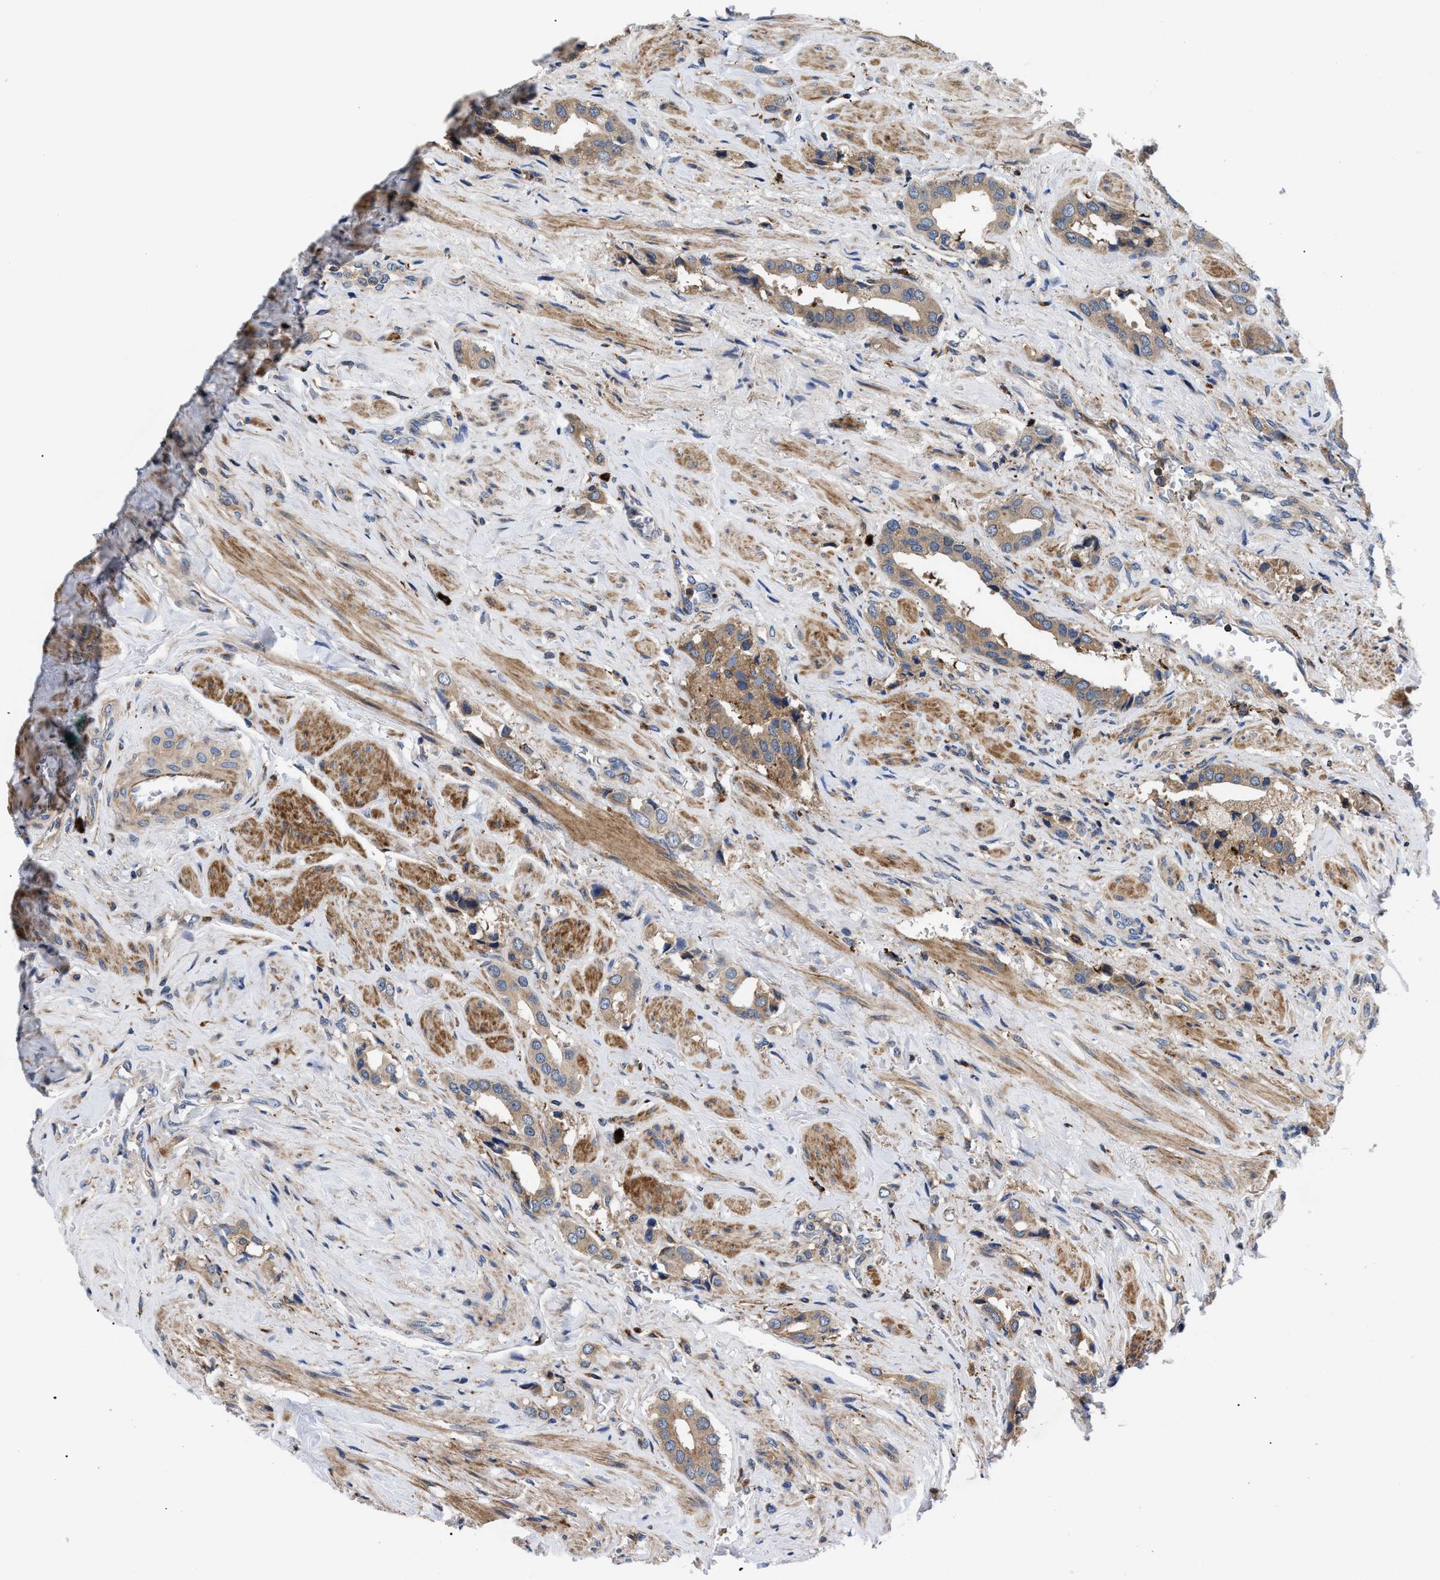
{"staining": {"intensity": "moderate", "quantity": ">75%", "location": "cytoplasmic/membranous"}, "tissue": "prostate cancer", "cell_type": "Tumor cells", "image_type": "cancer", "snomed": [{"axis": "morphology", "description": "Adenocarcinoma, High grade"}, {"axis": "topography", "description": "Prostate"}], "caption": "Prostate adenocarcinoma (high-grade) stained with a protein marker reveals moderate staining in tumor cells.", "gene": "SPAST", "patient": {"sex": "male", "age": 52}}